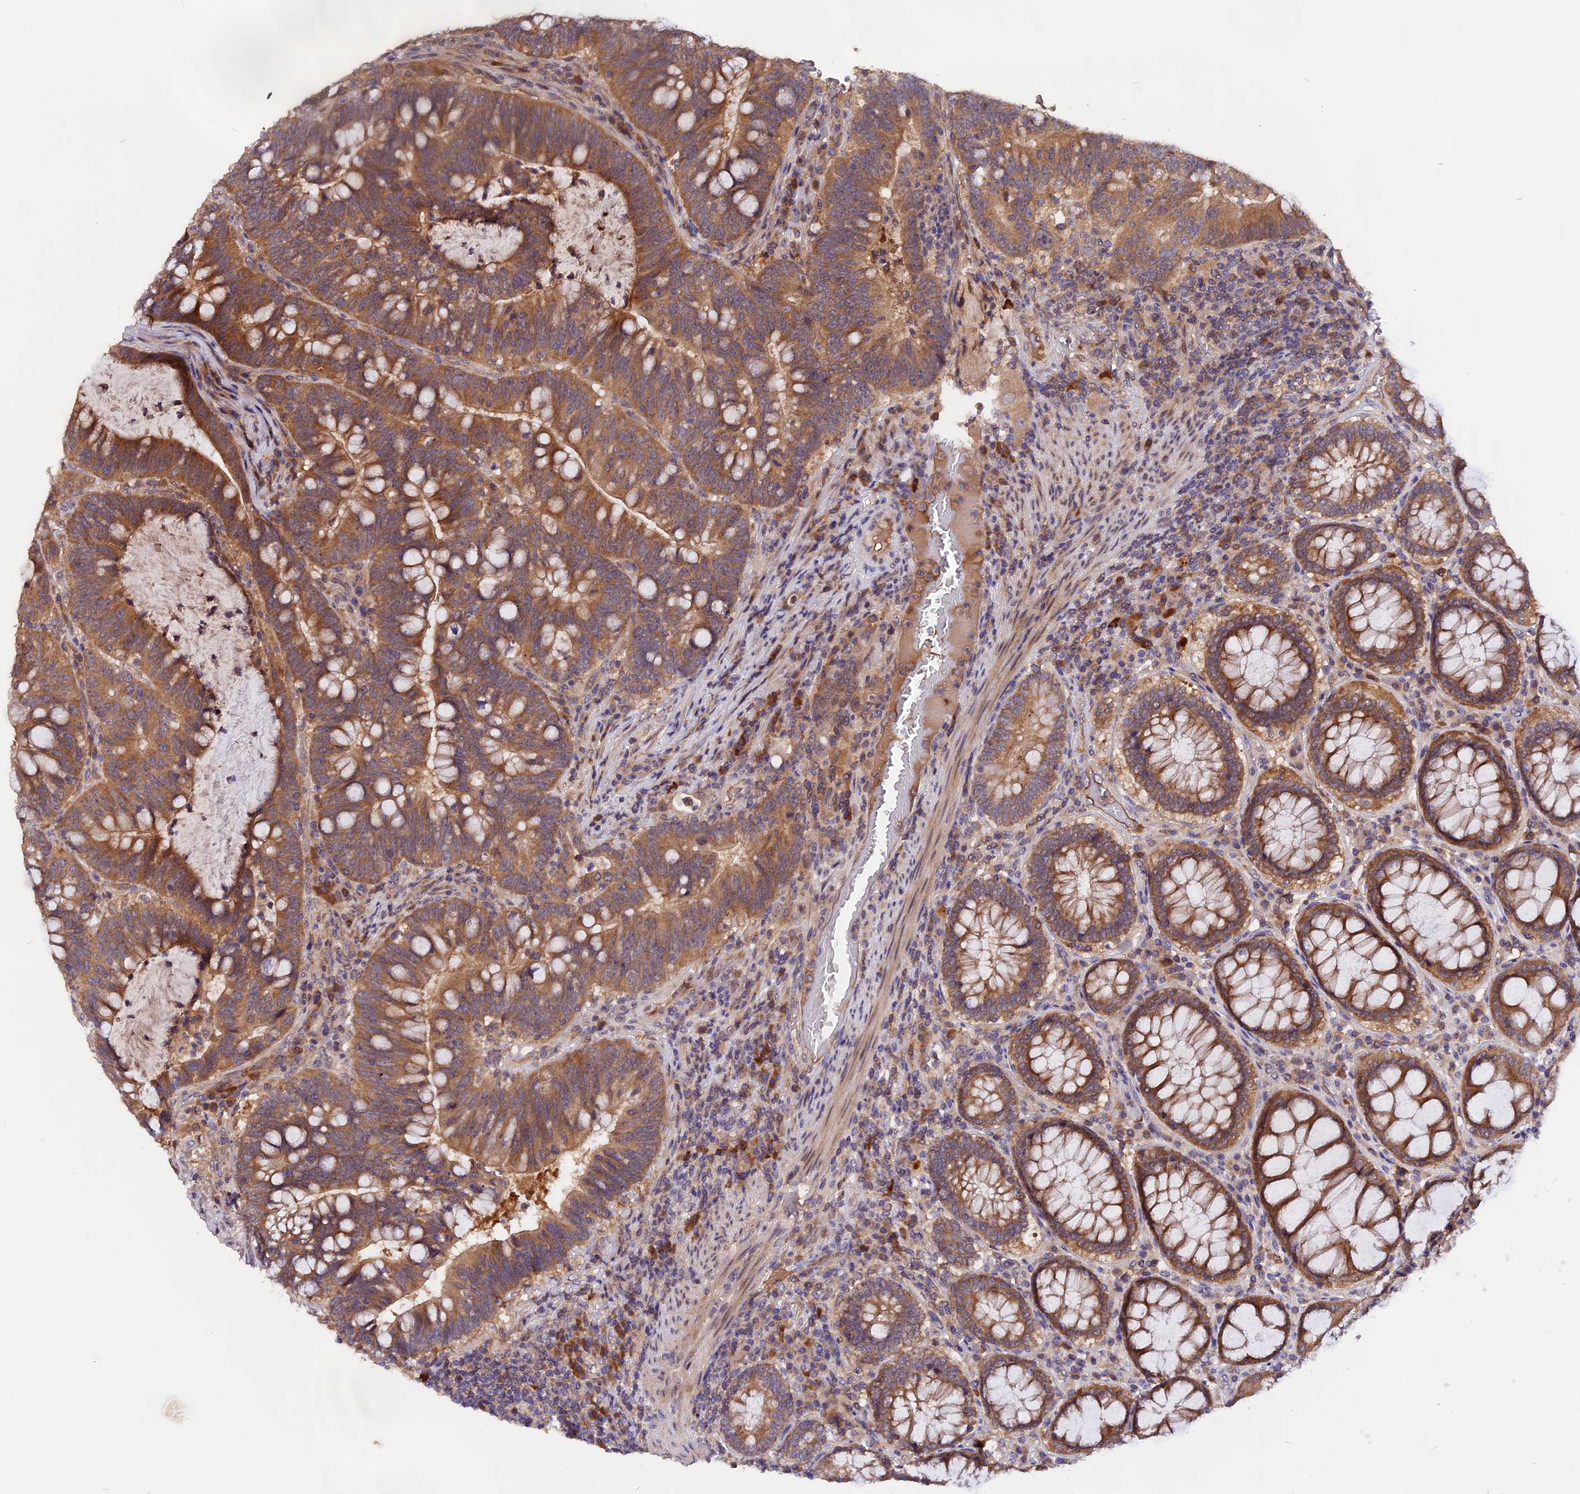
{"staining": {"intensity": "moderate", "quantity": ">75%", "location": "cytoplasmic/membranous"}, "tissue": "colorectal cancer", "cell_type": "Tumor cells", "image_type": "cancer", "snomed": [{"axis": "morphology", "description": "Adenocarcinoma, NOS"}, {"axis": "topography", "description": "Colon"}], "caption": "Immunohistochemical staining of colorectal cancer reveals moderate cytoplasmic/membranous protein staining in about >75% of tumor cells. The staining is performed using DAB (3,3'-diaminobenzidine) brown chromogen to label protein expression. The nuclei are counter-stained blue using hematoxylin.", "gene": "MARK4", "patient": {"sex": "female", "age": 66}}